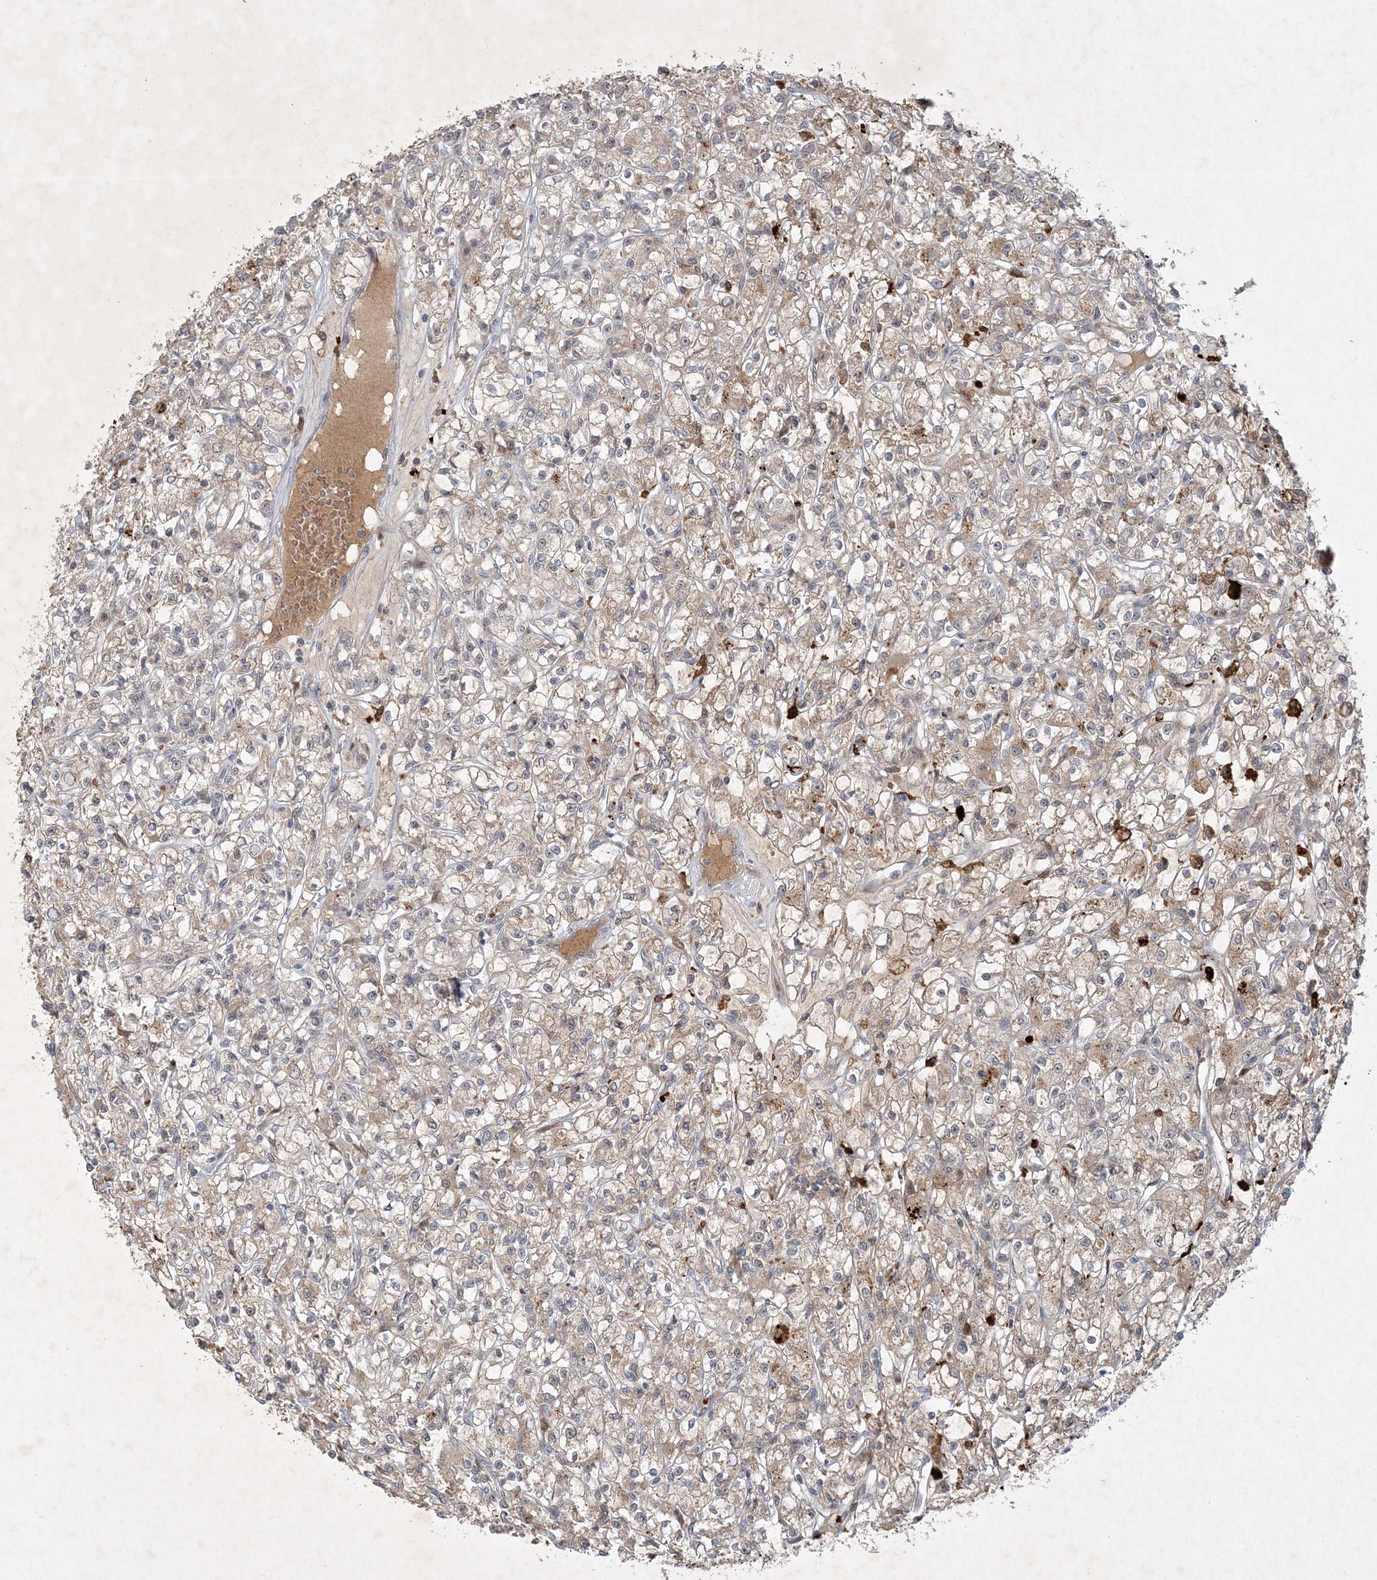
{"staining": {"intensity": "weak", "quantity": "25%-75%", "location": "cytoplasmic/membranous"}, "tissue": "renal cancer", "cell_type": "Tumor cells", "image_type": "cancer", "snomed": [{"axis": "morphology", "description": "Adenocarcinoma, NOS"}, {"axis": "topography", "description": "Kidney"}], "caption": "About 25%-75% of tumor cells in renal cancer (adenocarcinoma) reveal weak cytoplasmic/membranous protein positivity as visualized by brown immunohistochemical staining.", "gene": "THG1L", "patient": {"sex": "female", "age": 59}}